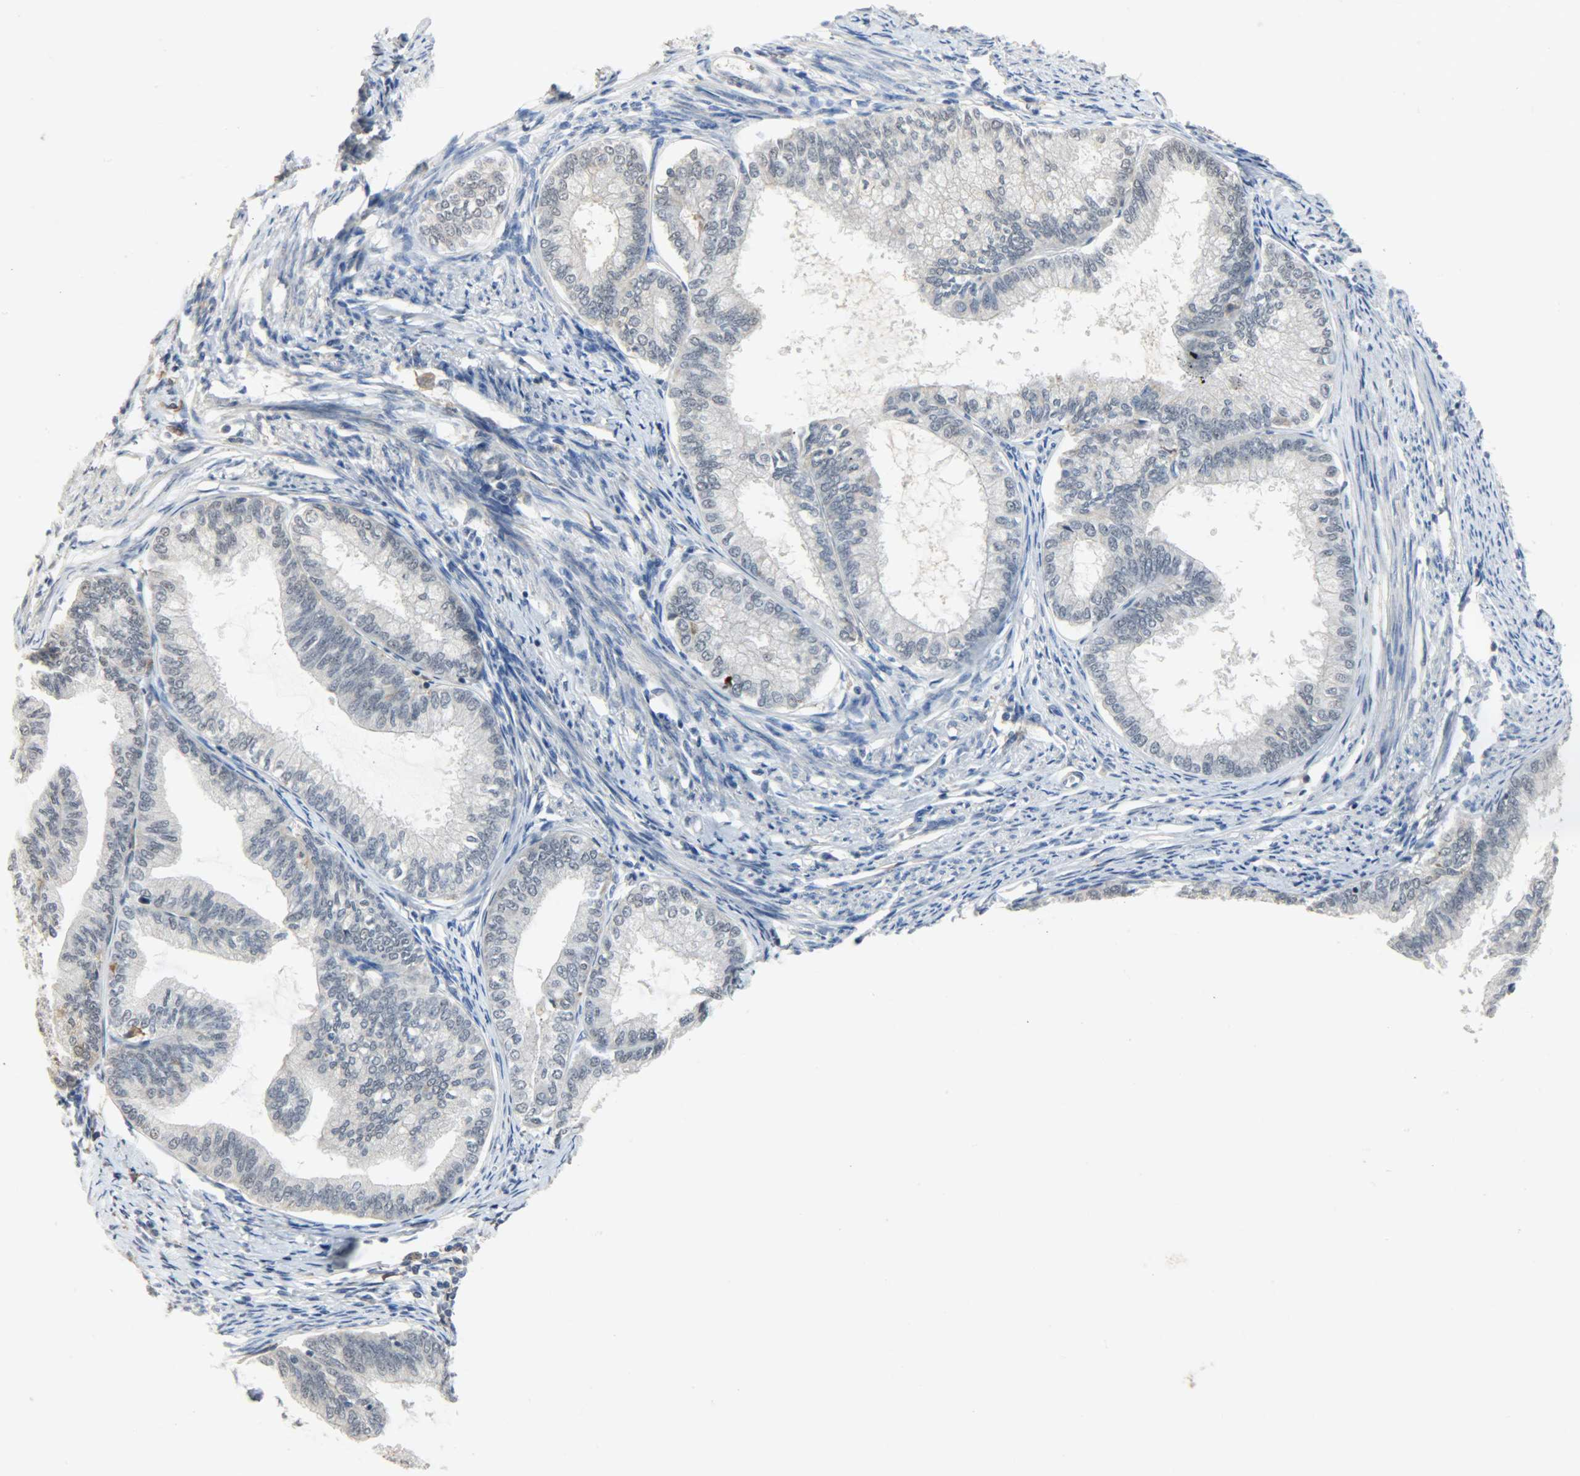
{"staining": {"intensity": "negative", "quantity": "none", "location": "none"}, "tissue": "endometrial cancer", "cell_type": "Tumor cells", "image_type": "cancer", "snomed": [{"axis": "morphology", "description": "Adenocarcinoma, NOS"}, {"axis": "topography", "description": "Endometrium"}], "caption": "This is an immunohistochemistry (IHC) image of adenocarcinoma (endometrial). There is no expression in tumor cells.", "gene": "SKAP2", "patient": {"sex": "female", "age": 86}}